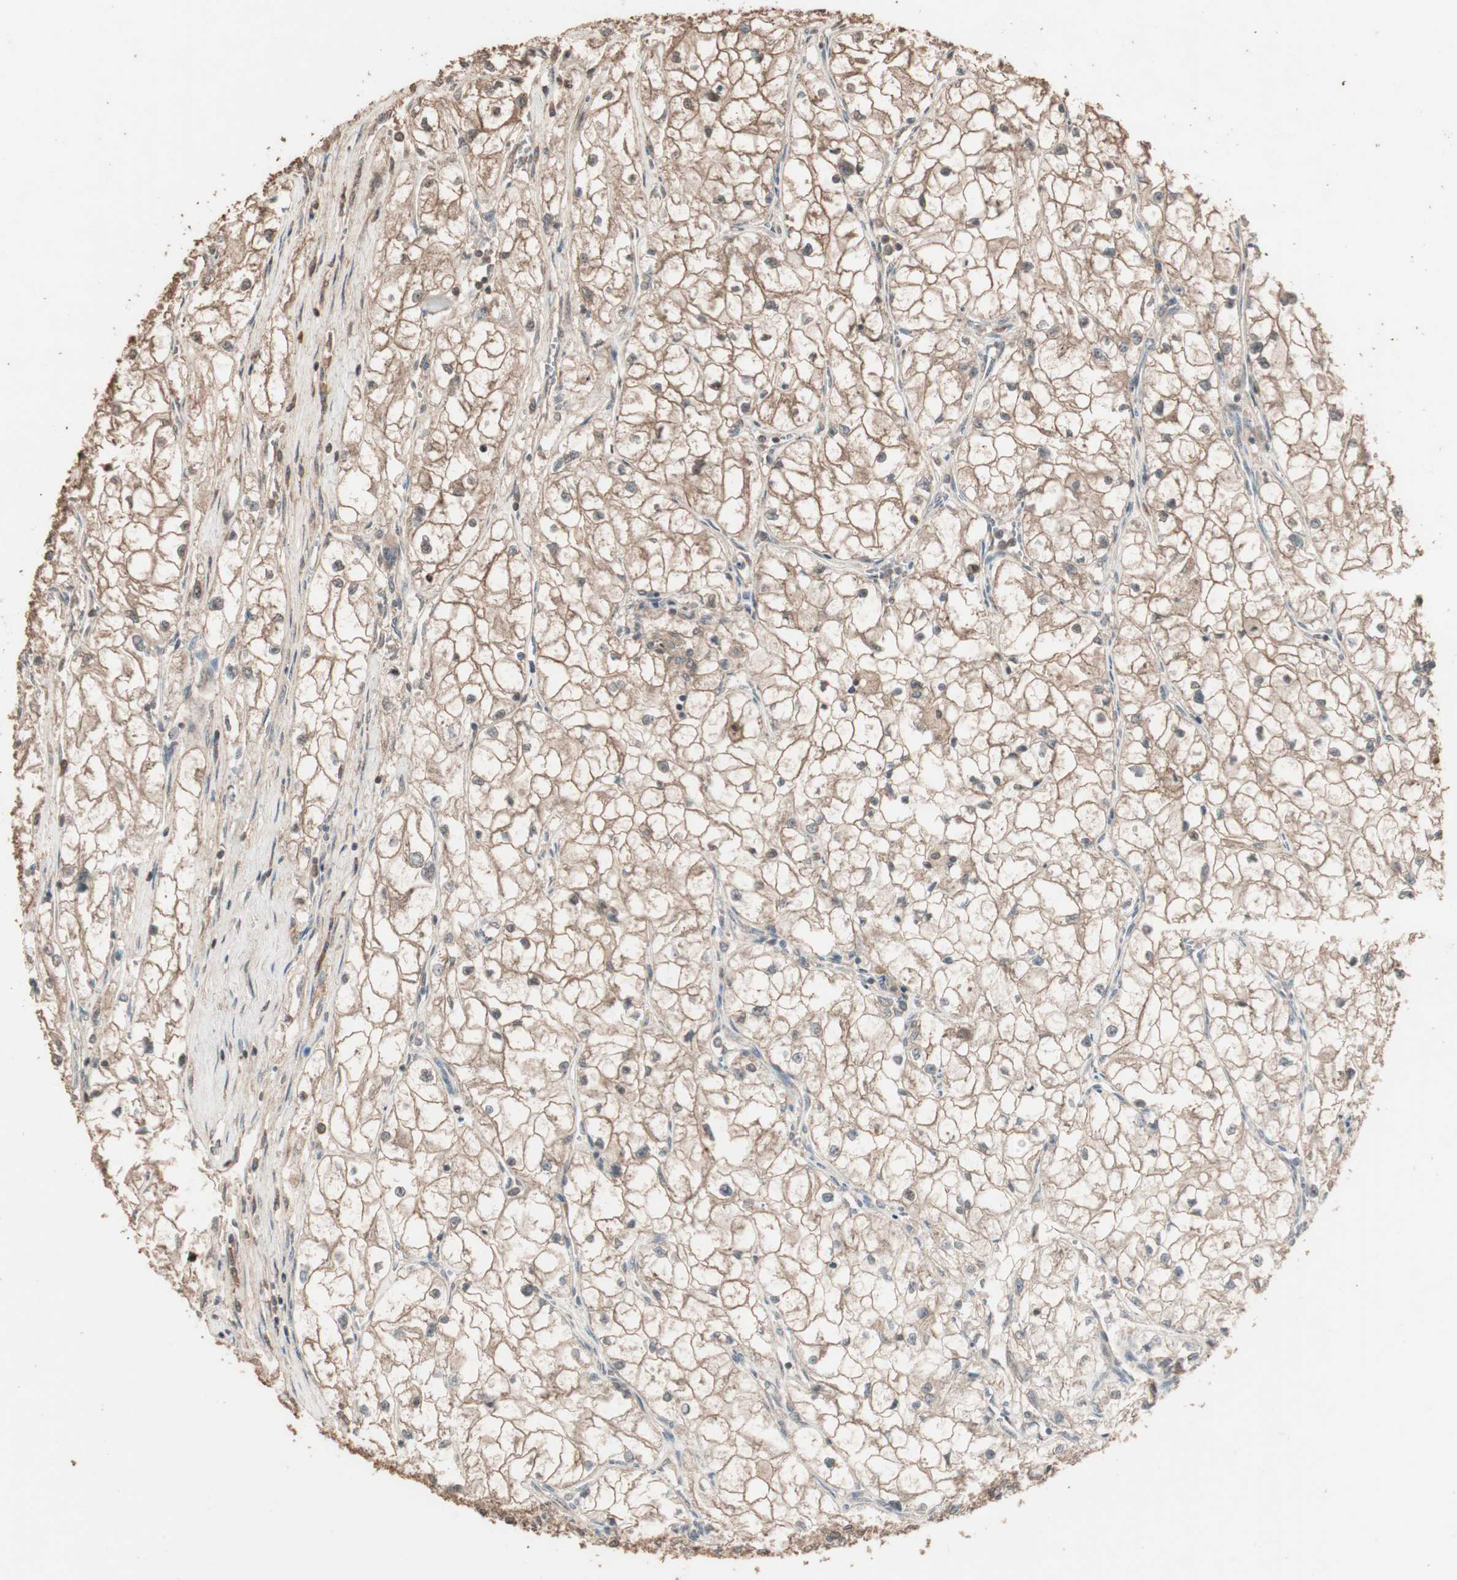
{"staining": {"intensity": "moderate", "quantity": ">75%", "location": "cytoplasmic/membranous"}, "tissue": "renal cancer", "cell_type": "Tumor cells", "image_type": "cancer", "snomed": [{"axis": "morphology", "description": "Adenocarcinoma, NOS"}, {"axis": "topography", "description": "Kidney"}], "caption": "Renal adenocarcinoma stained with a protein marker reveals moderate staining in tumor cells.", "gene": "USP20", "patient": {"sex": "female", "age": 70}}